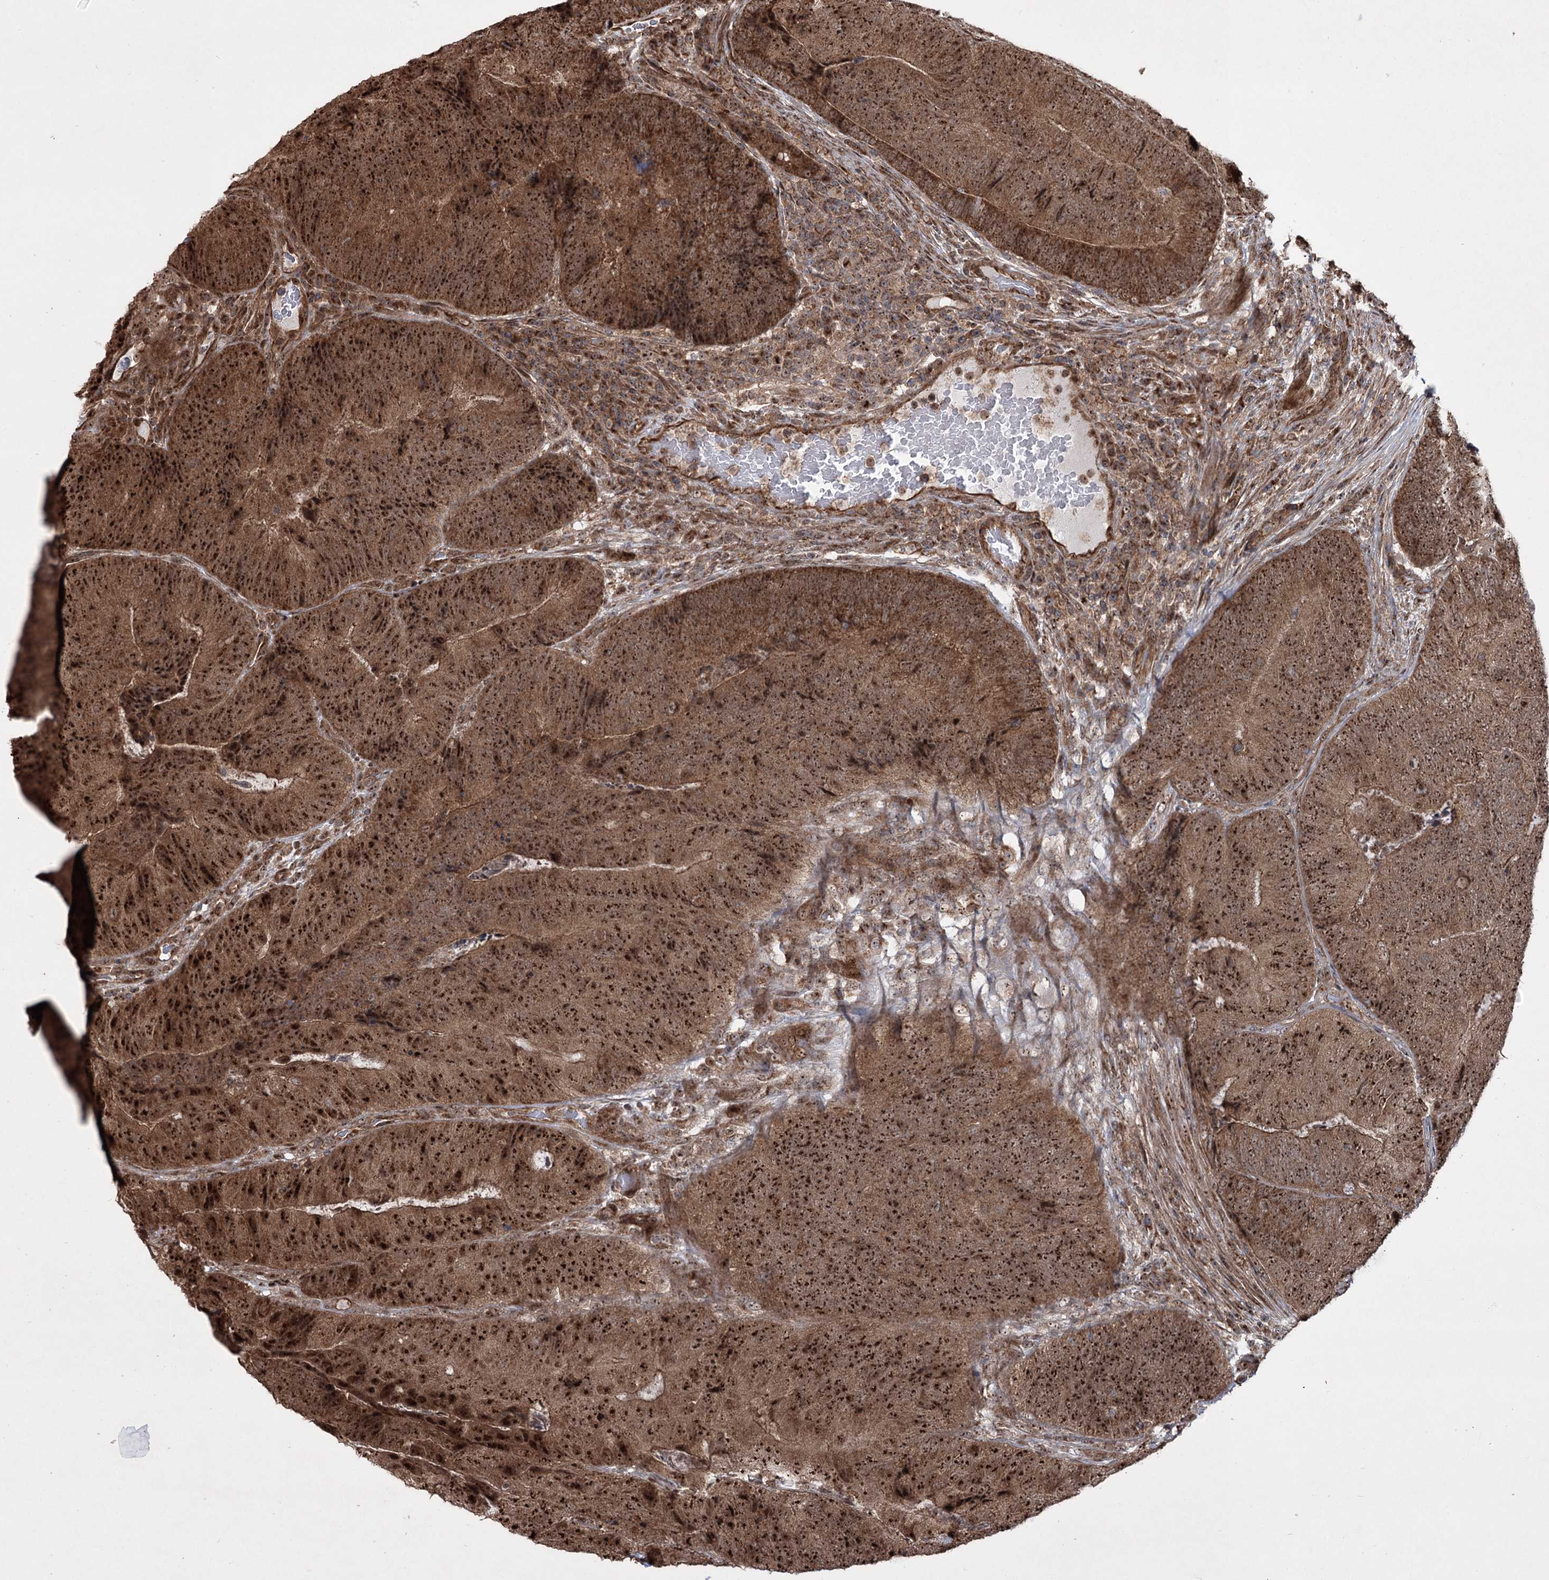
{"staining": {"intensity": "strong", "quantity": ">75%", "location": "cytoplasmic/membranous,nuclear"}, "tissue": "colorectal cancer", "cell_type": "Tumor cells", "image_type": "cancer", "snomed": [{"axis": "morphology", "description": "Adenocarcinoma, NOS"}, {"axis": "topography", "description": "Colon"}], "caption": "About >75% of tumor cells in human colorectal adenocarcinoma exhibit strong cytoplasmic/membranous and nuclear protein positivity as visualized by brown immunohistochemical staining.", "gene": "SERINC5", "patient": {"sex": "female", "age": 67}}